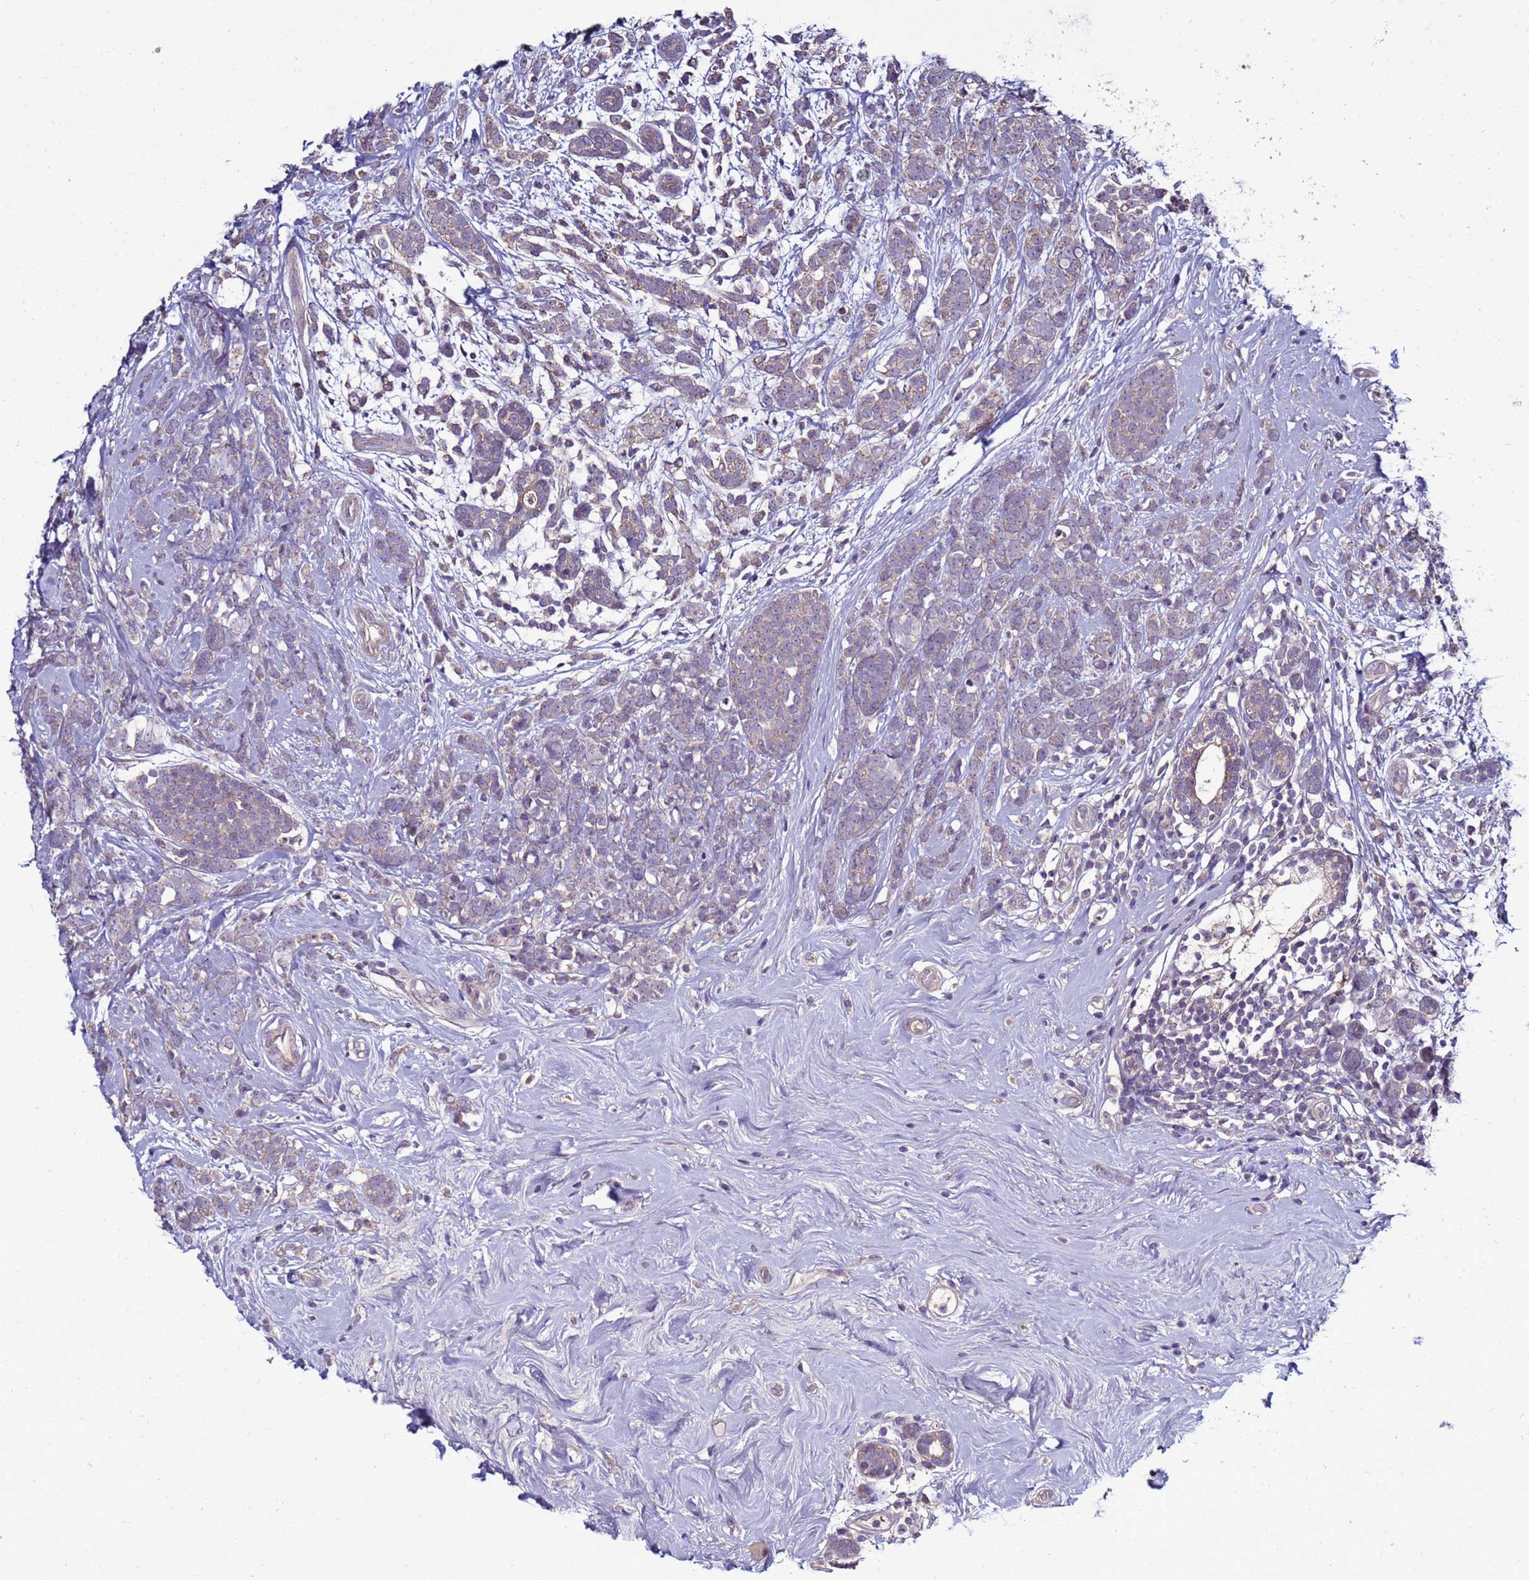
{"staining": {"intensity": "weak", "quantity": "25%-75%", "location": "cytoplasmic/membranous"}, "tissue": "breast cancer", "cell_type": "Tumor cells", "image_type": "cancer", "snomed": [{"axis": "morphology", "description": "Lobular carcinoma"}, {"axis": "topography", "description": "Breast"}], "caption": "Protein expression analysis of human breast cancer (lobular carcinoma) reveals weak cytoplasmic/membranous expression in approximately 25%-75% of tumor cells.", "gene": "RABL2B", "patient": {"sex": "female", "age": 58}}